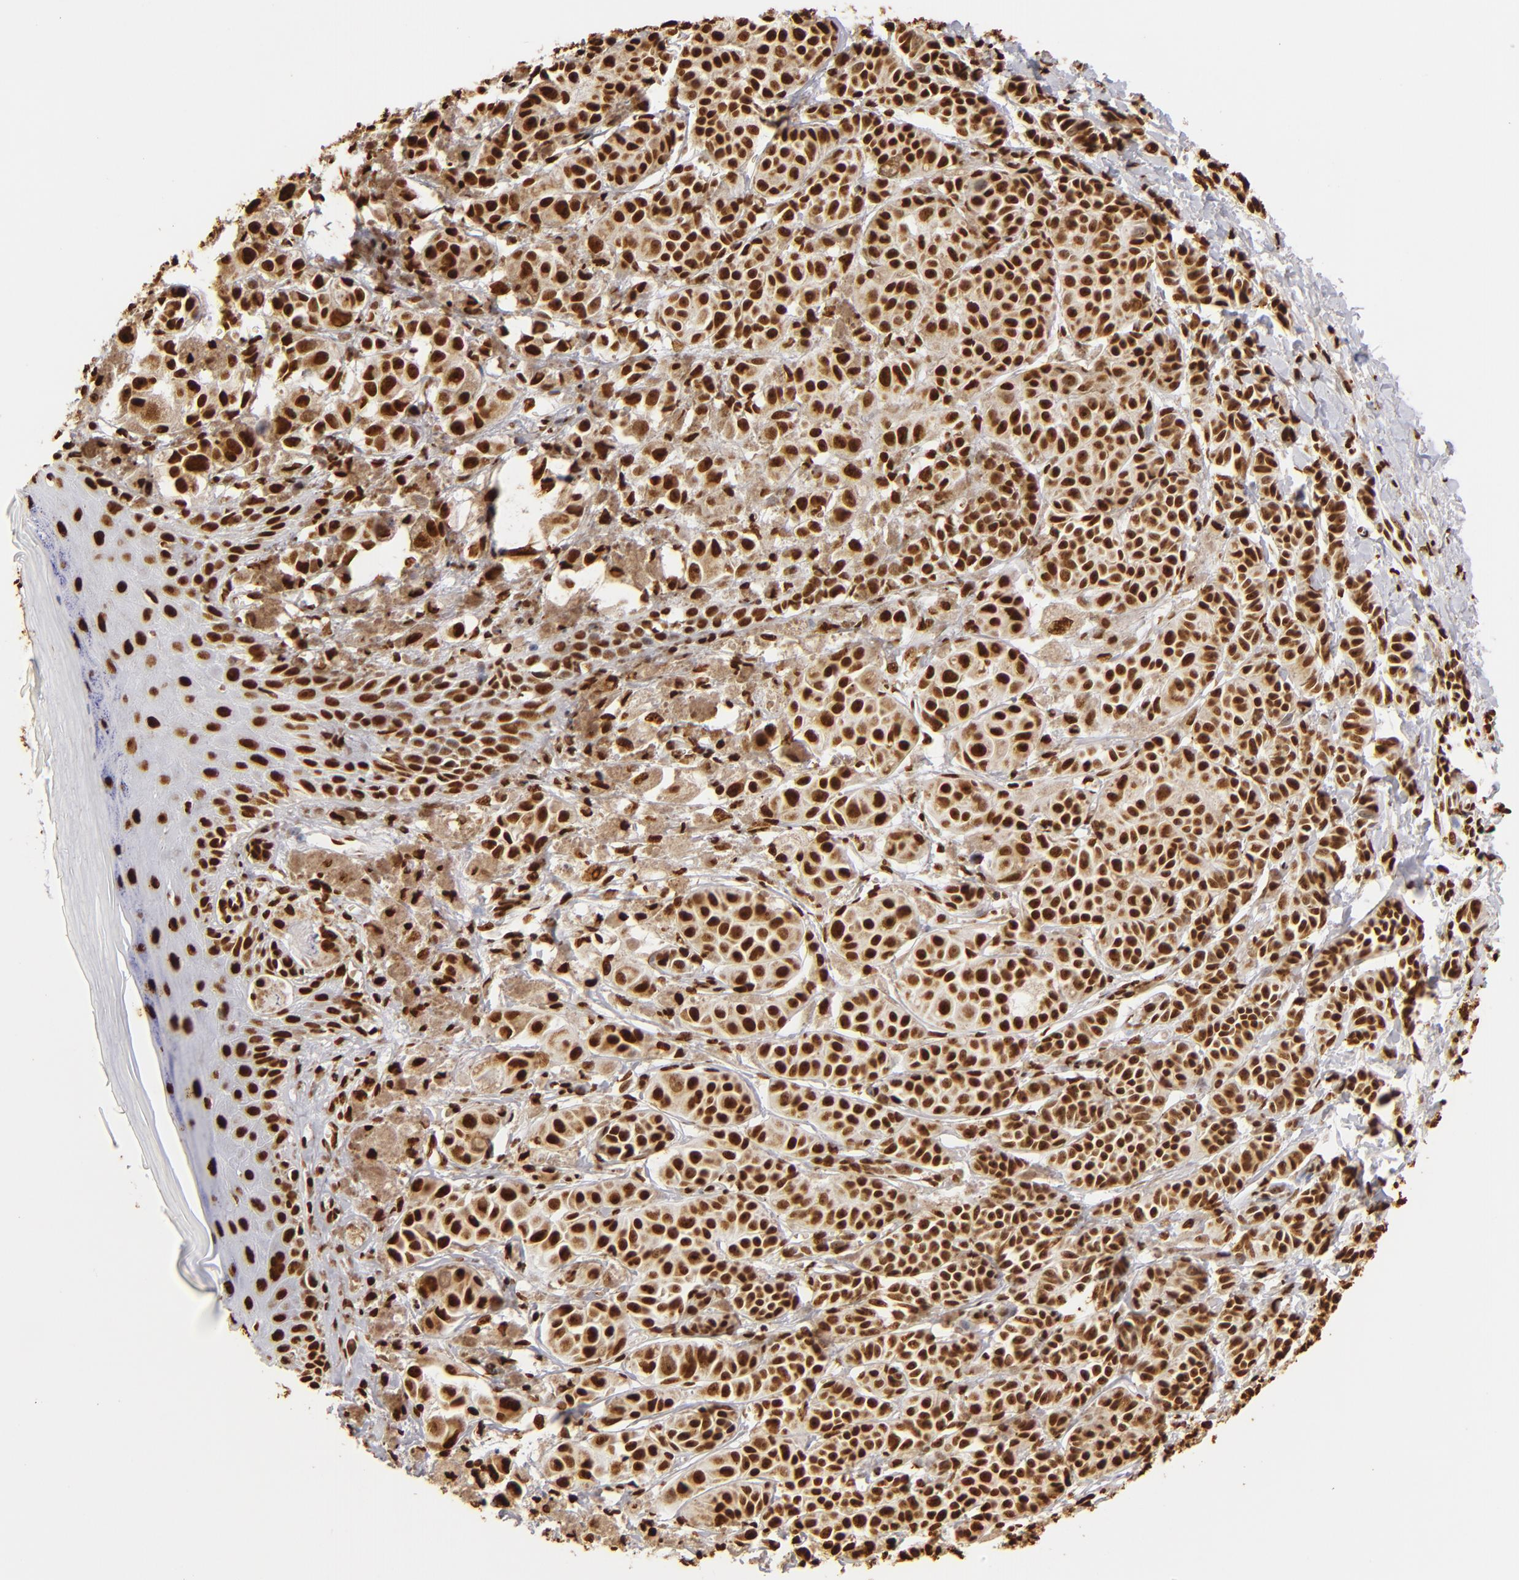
{"staining": {"intensity": "strong", "quantity": ">75%", "location": "nuclear"}, "tissue": "melanoma", "cell_type": "Tumor cells", "image_type": "cancer", "snomed": [{"axis": "morphology", "description": "Malignant melanoma, NOS"}, {"axis": "topography", "description": "Skin"}], "caption": "Protein expression by immunohistochemistry (IHC) exhibits strong nuclear expression in approximately >75% of tumor cells in melanoma.", "gene": "ILF3", "patient": {"sex": "male", "age": 76}}